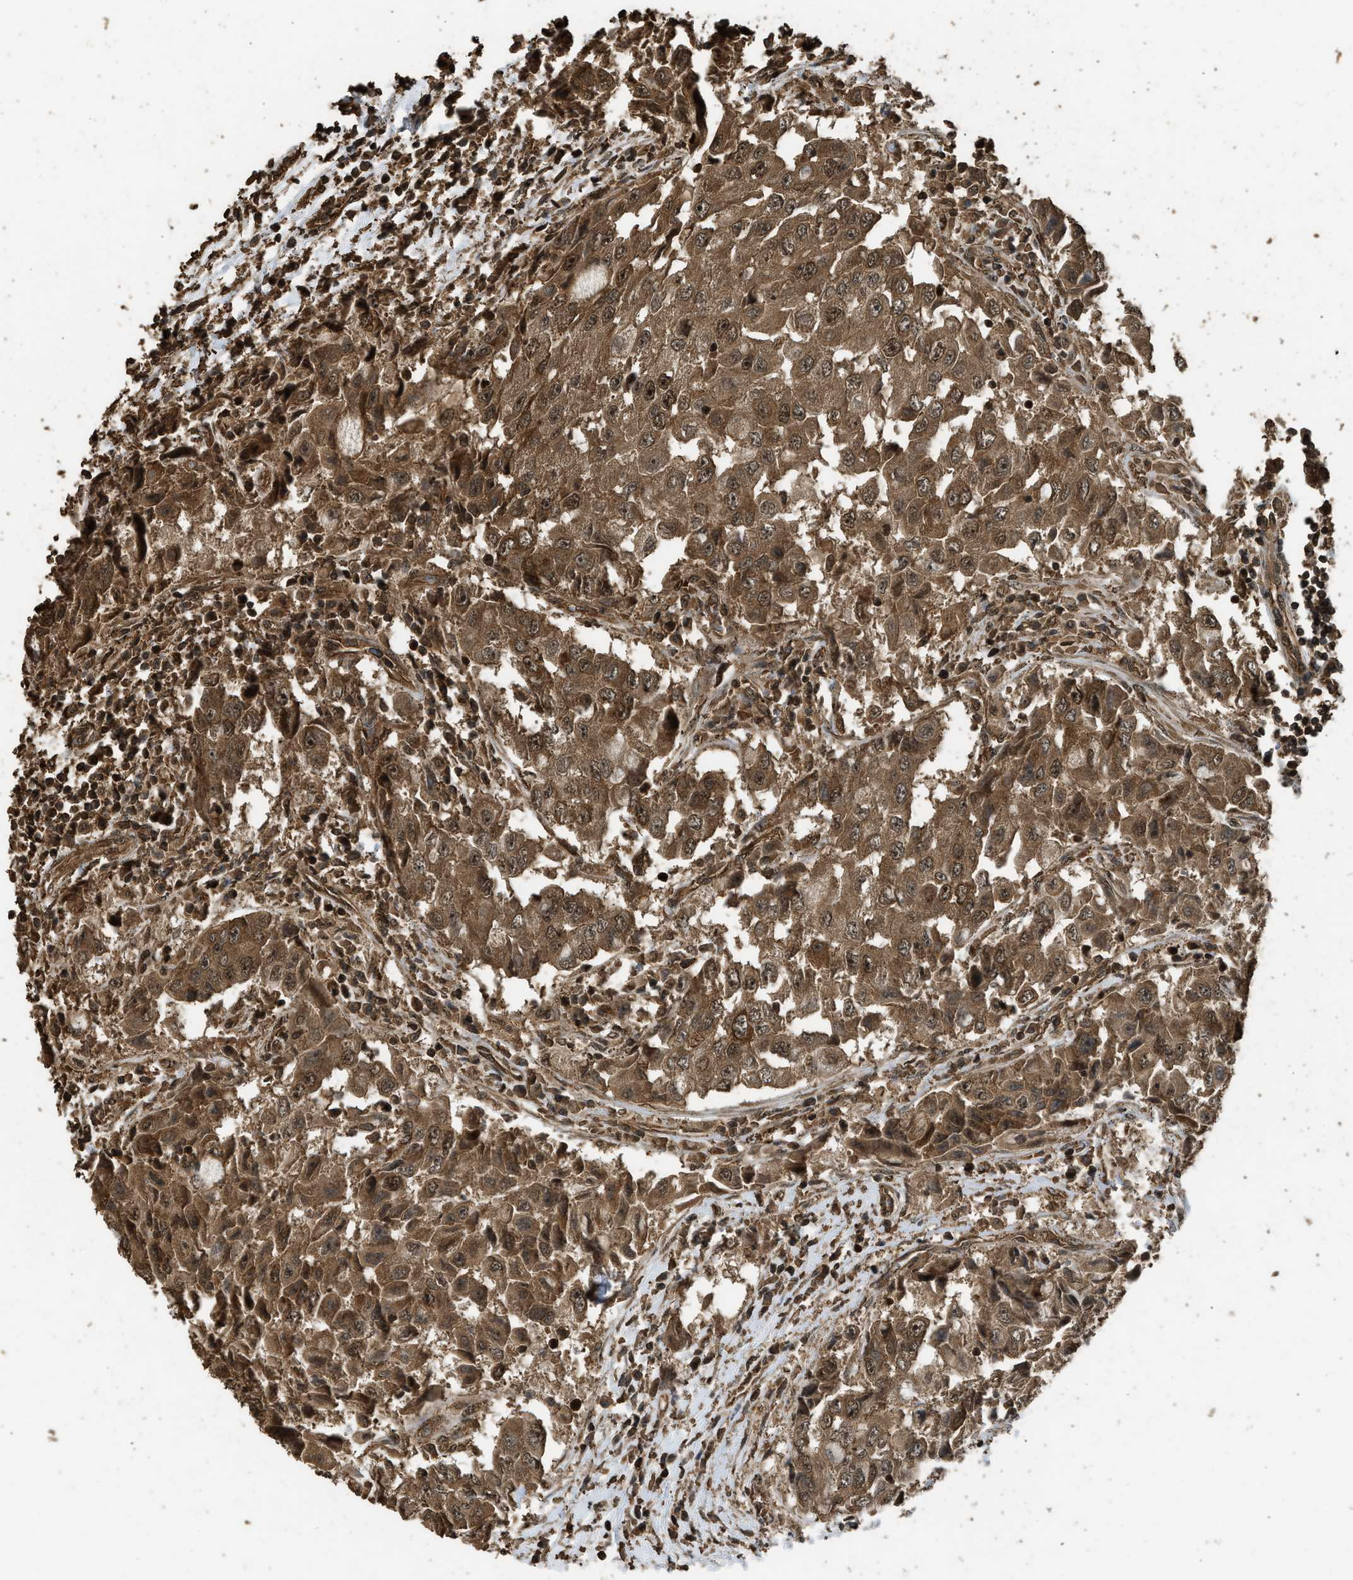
{"staining": {"intensity": "strong", "quantity": ">75%", "location": "cytoplasmic/membranous,nuclear"}, "tissue": "breast cancer", "cell_type": "Tumor cells", "image_type": "cancer", "snomed": [{"axis": "morphology", "description": "Duct carcinoma"}, {"axis": "topography", "description": "Breast"}], "caption": "Human breast cancer stained for a protein (brown) reveals strong cytoplasmic/membranous and nuclear positive staining in about >75% of tumor cells.", "gene": "MYBL2", "patient": {"sex": "female", "age": 27}}